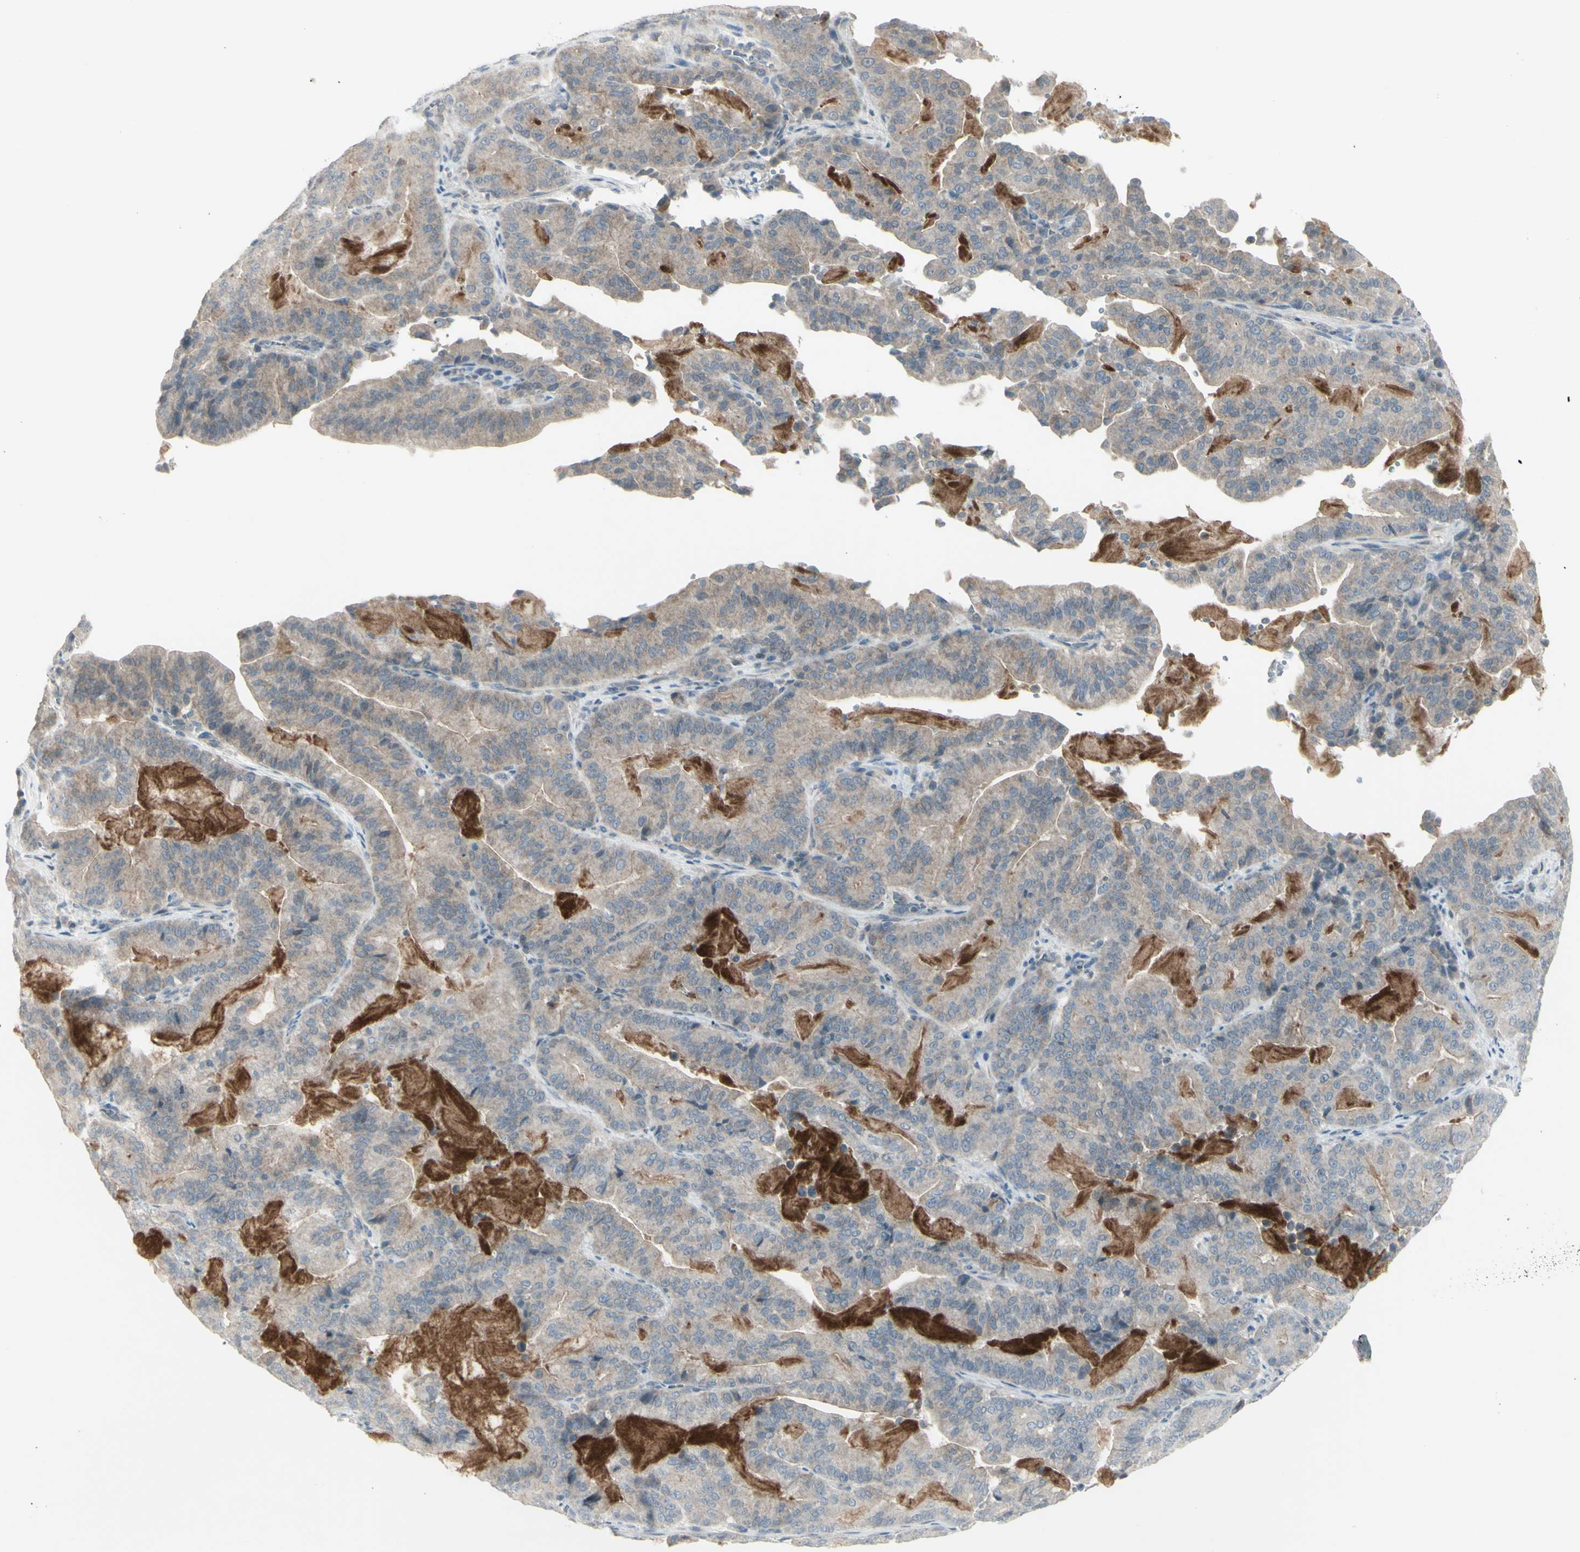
{"staining": {"intensity": "weak", "quantity": ">75%", "location": "cytoplasmic/membranous"}, "tissue": "pancreatic cancer", "cell_type": "Tumor cells", "image_type": "cancer", "snomed": [{"axis": "morphology", "description": "Adenocarcinoma, NOS"}, {"axis": "topography", "description": "Pancreas"}], "caption": "A micrograph of adenocarcinoma (pancreatic) stained for a protein displays weak cytoplasmic/membranous brown staining in tumor cells.", "gene": "SH3GL2", "patient": {"sex": "male", "age": 63}}